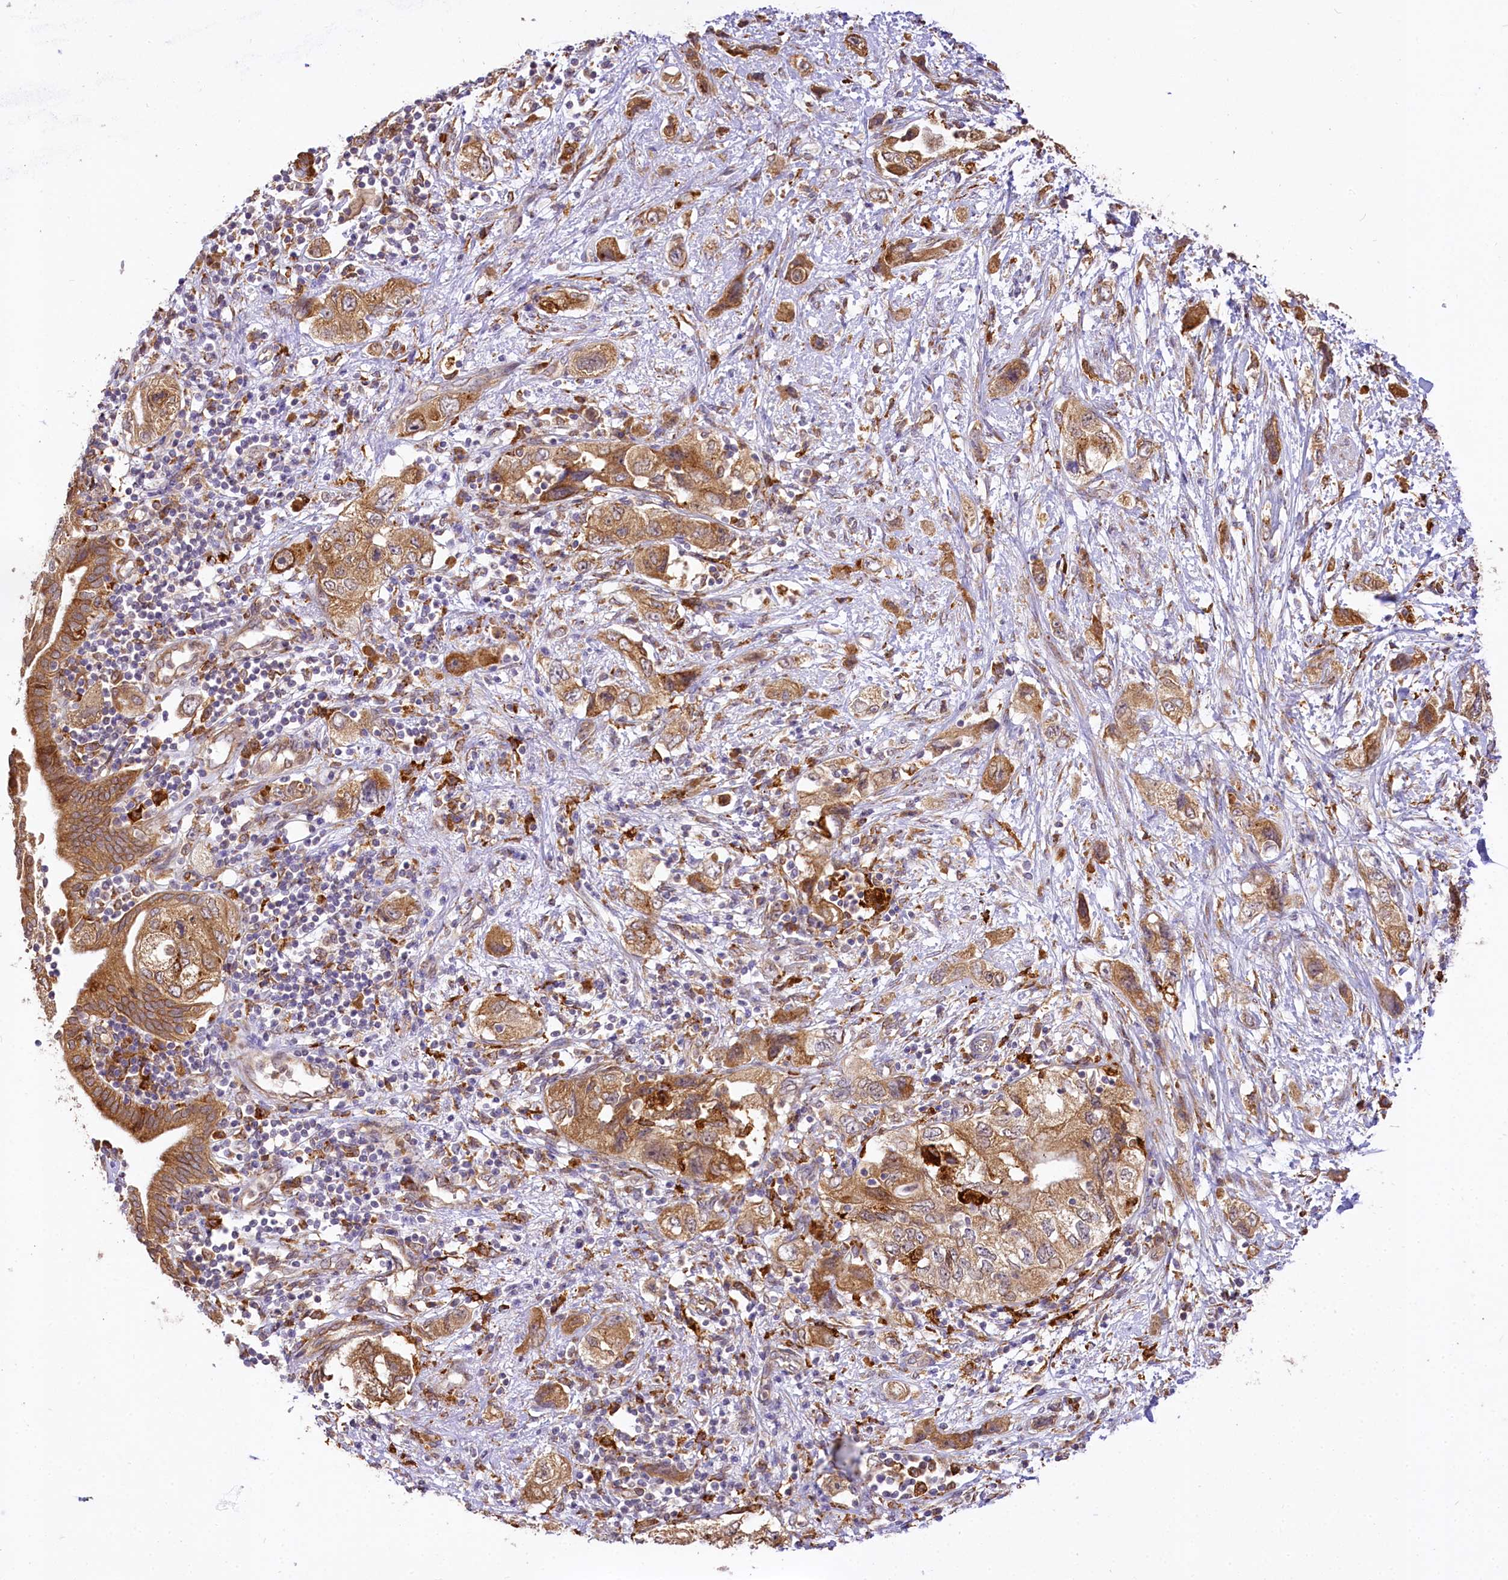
{"staining": {"intensity": "moderate", "quantity": ">75%", "location": "cytoplasmic/membranous"}, "tissue": "pancreatic cancer", "cell_type": "Tumor cells", "image_type": "cancer", "snomed": [{"axis": "morphology", "description": "Adenocarcinoma, NOS"}, {"axis": "topography", "description": "Pancreas"}], "caption": "A histopathology image showing moderate cytoplasmic/membranous positivity in approximately >75% of tumor cells in pancreatic cancer (adenocarcinoma), as visualized by brown immunohistochemical staining.", "gene": "PPIP5K2", "patient": {"sex": "female", "age": 73}}